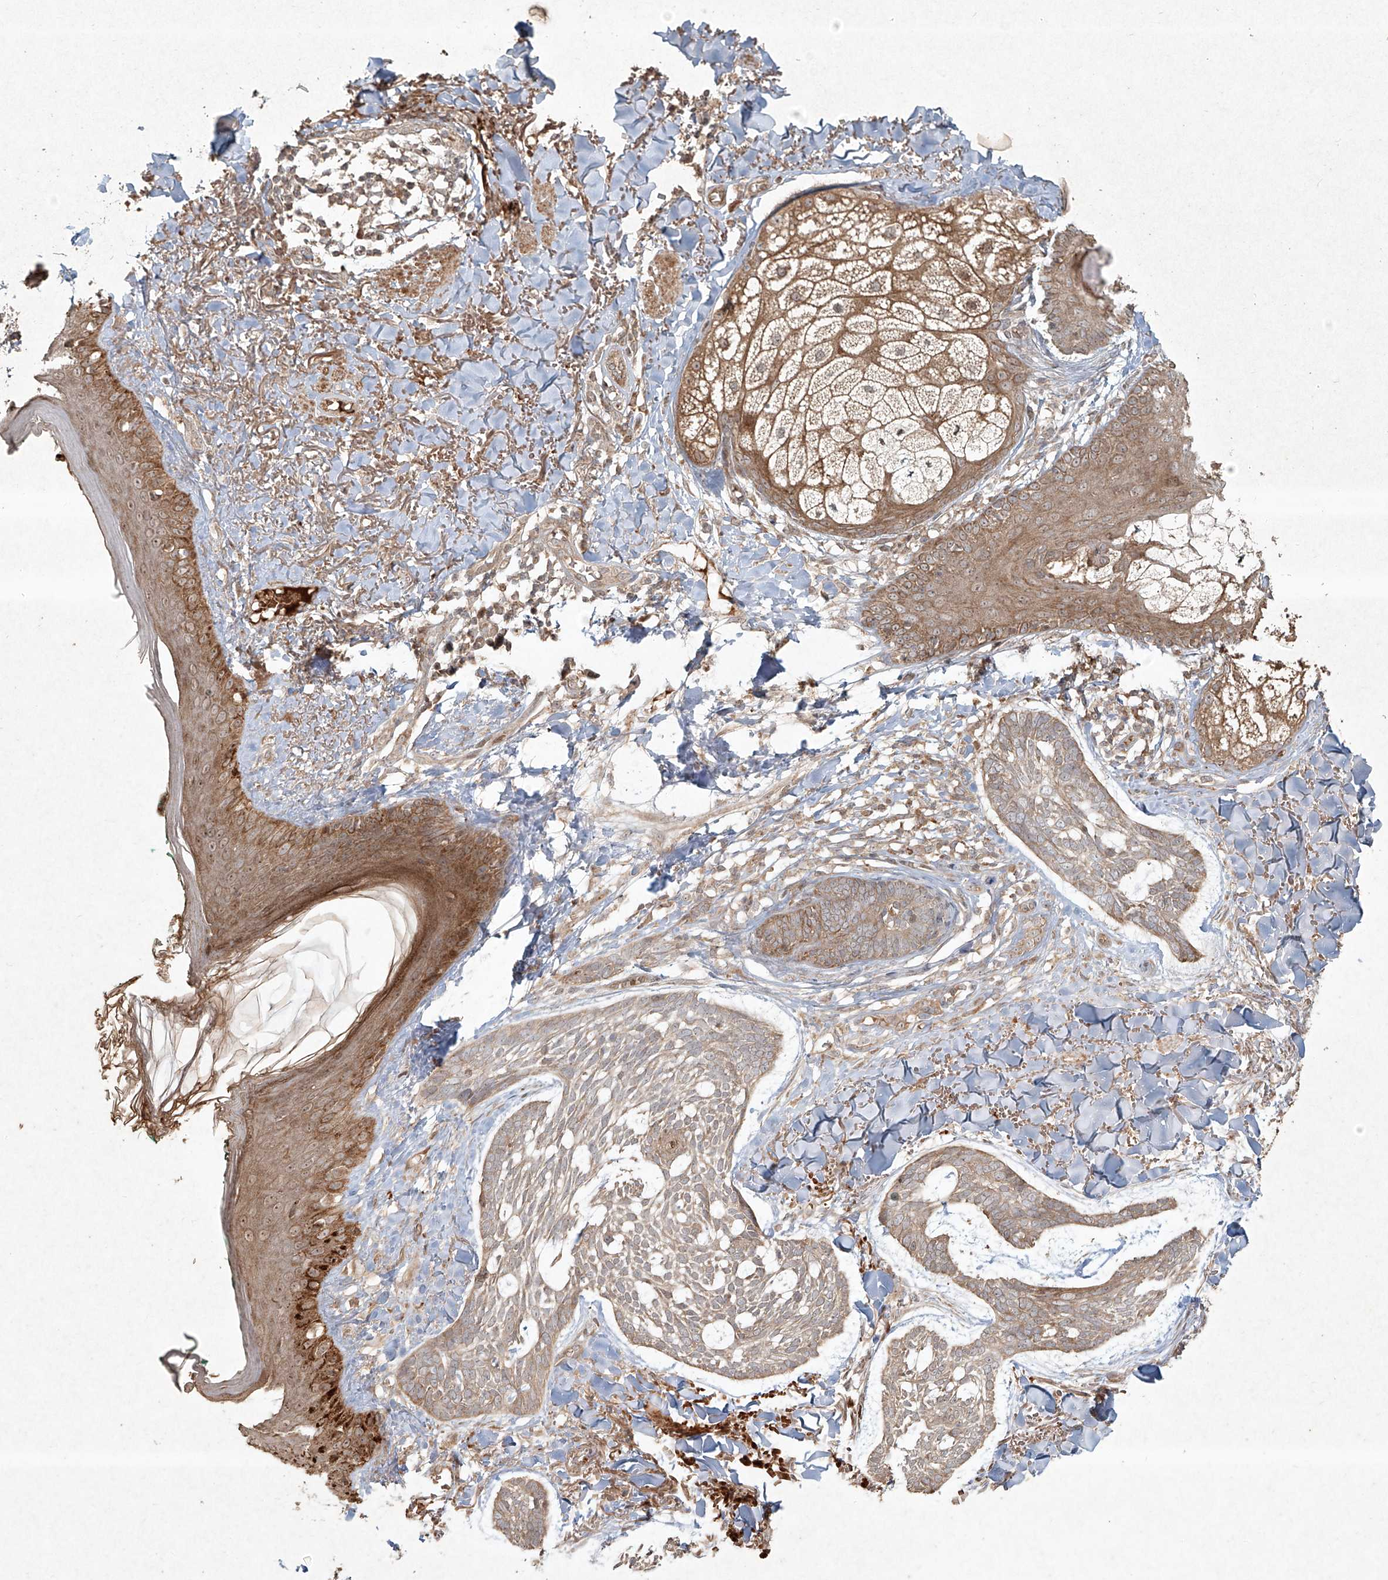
{"staining": {"intensity": "weak", "quantity": ">75%", "location": "cytoplasmic/membranous"}, "tissue": "skin cancer", "cell_type": "Tumor cells", "image_type": "cancer", "snomed": [{"axis": "morphology", "description": "Basal cell carcinoma"}, {"axis": "topography", "description": "Skin"}], "caption": "A high-resolution histopathology image shows immunohistochemistry staining of skin cancer, which exhibits weak cytoplasmic/membranous positivity in about >75% of tumor cells.", "gene": "CYYR1", "patient": {"sex": "male", "age": 43}}